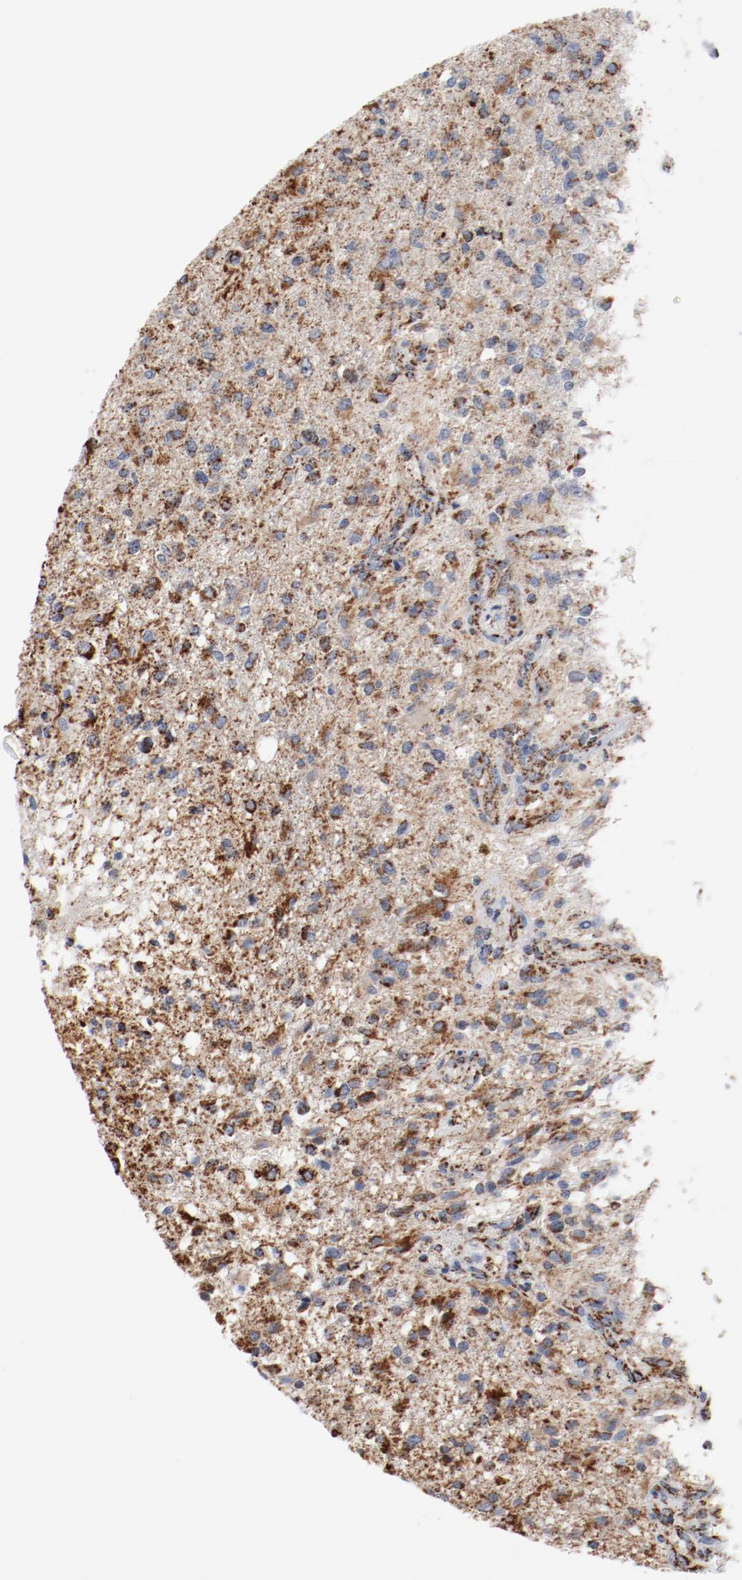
{"staining": {"intensity": "moderate", "quantity": ">75%", "location": "cytoplasmic/membranous"}, "tissue": "glioma", "cell_type": "Tumor cells", "image_type": "cancer", "snomed": [{"axis": "morphology", "description": "Glioma, malignant, High grade"}, {"axis": "topography", "description": "Cerebral cortex"}], "caption": "Brown immunohistochemical staining in human malignant glioma (high-grade) shows moderate cytoplasmic/membranous expression in approximately >75% of tumor cells. (DAB = brown stain, brightfield microscopy at high magnification).", "gene": "NDUFS4", "patient": {"sex": "male", "age": 76}}